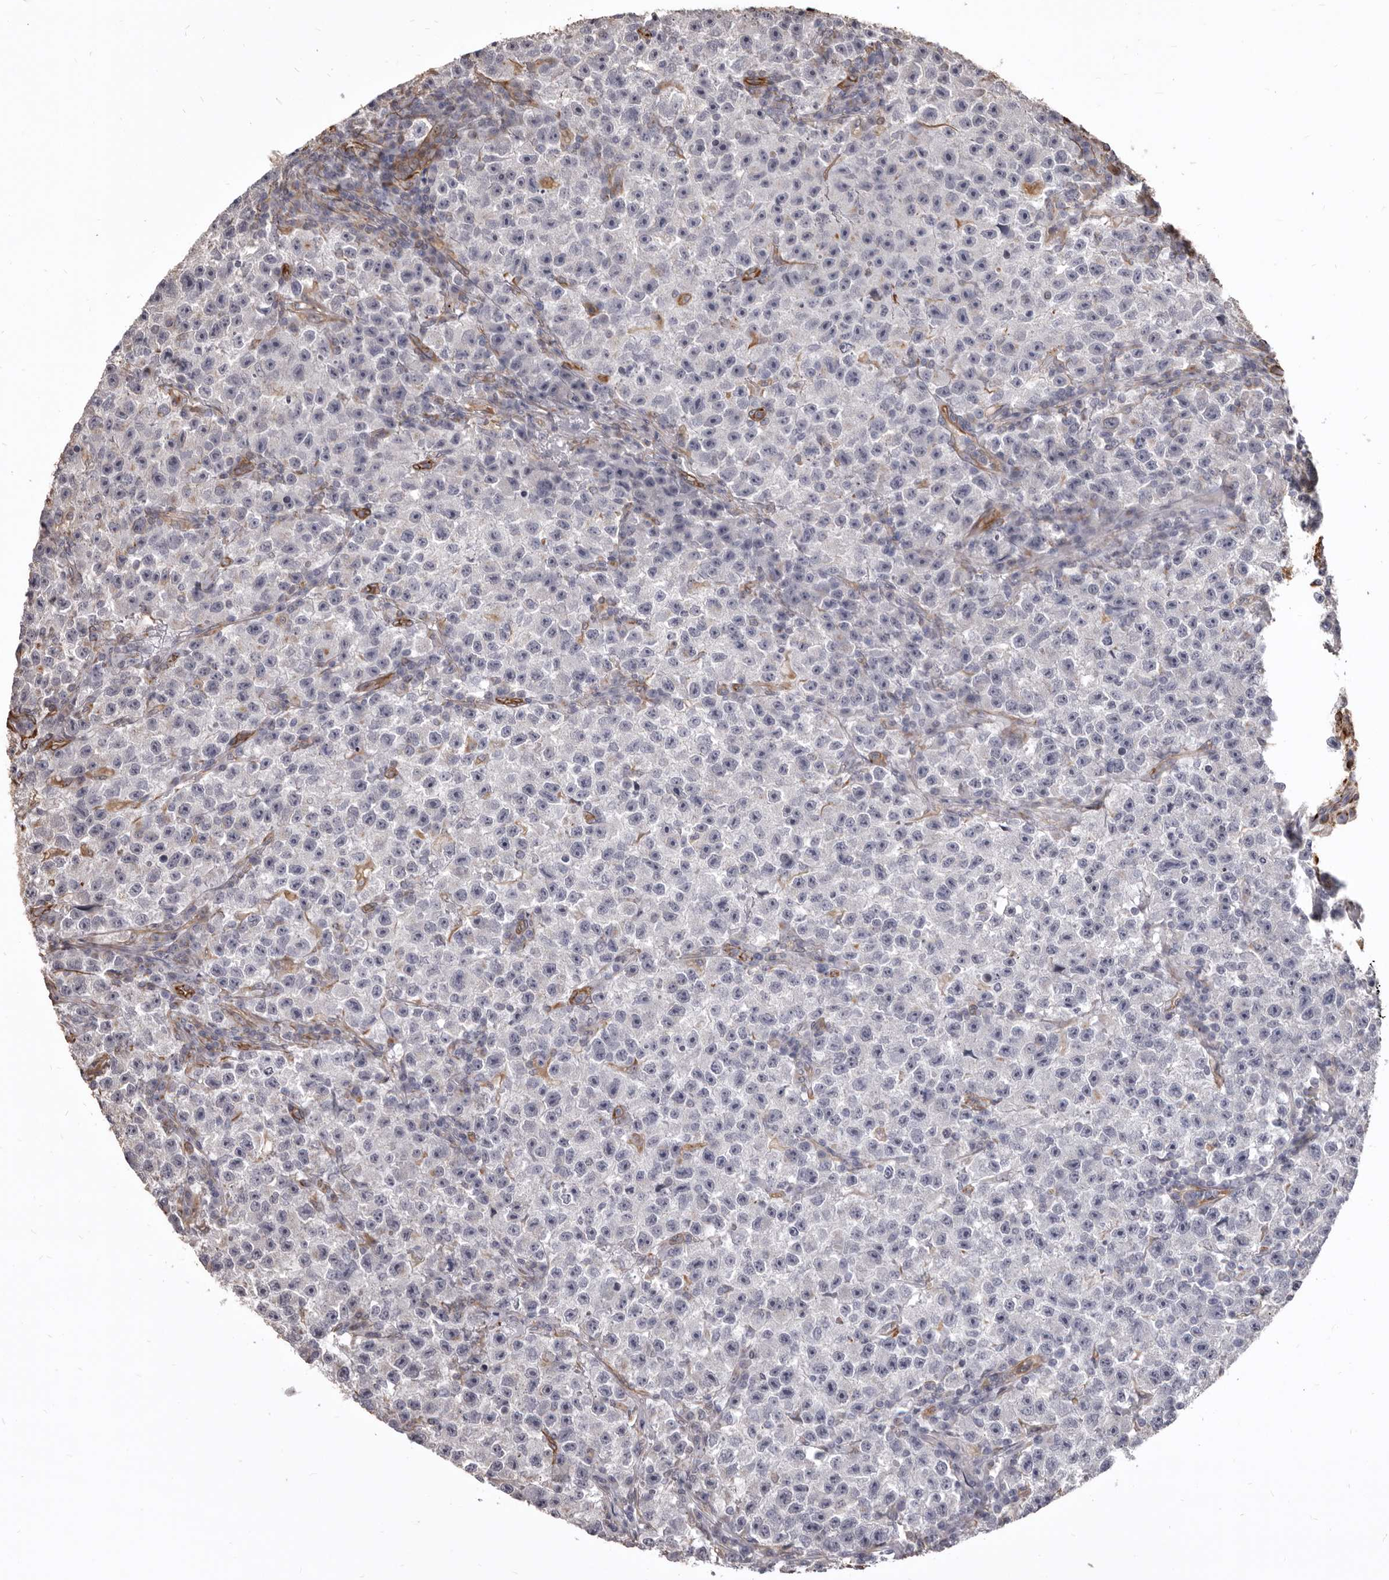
{"staining": {"intensity": "negative", "quantity": "none", "location": "none"}, "tissue": "testis cancer", "cell_type": "Tumor cells", "image_type": "cancer", "snomed": [{"axis": "morphology", "description": "Seminoma, NOS"}, {"axis": "topography", "description": "Testis"}], "caption": "A micrograph of human testis cancer (seminoma) is negative for staining in tumor cells.", "gene": "MTURN", "patient": {"sex": "male", "age": 22}}